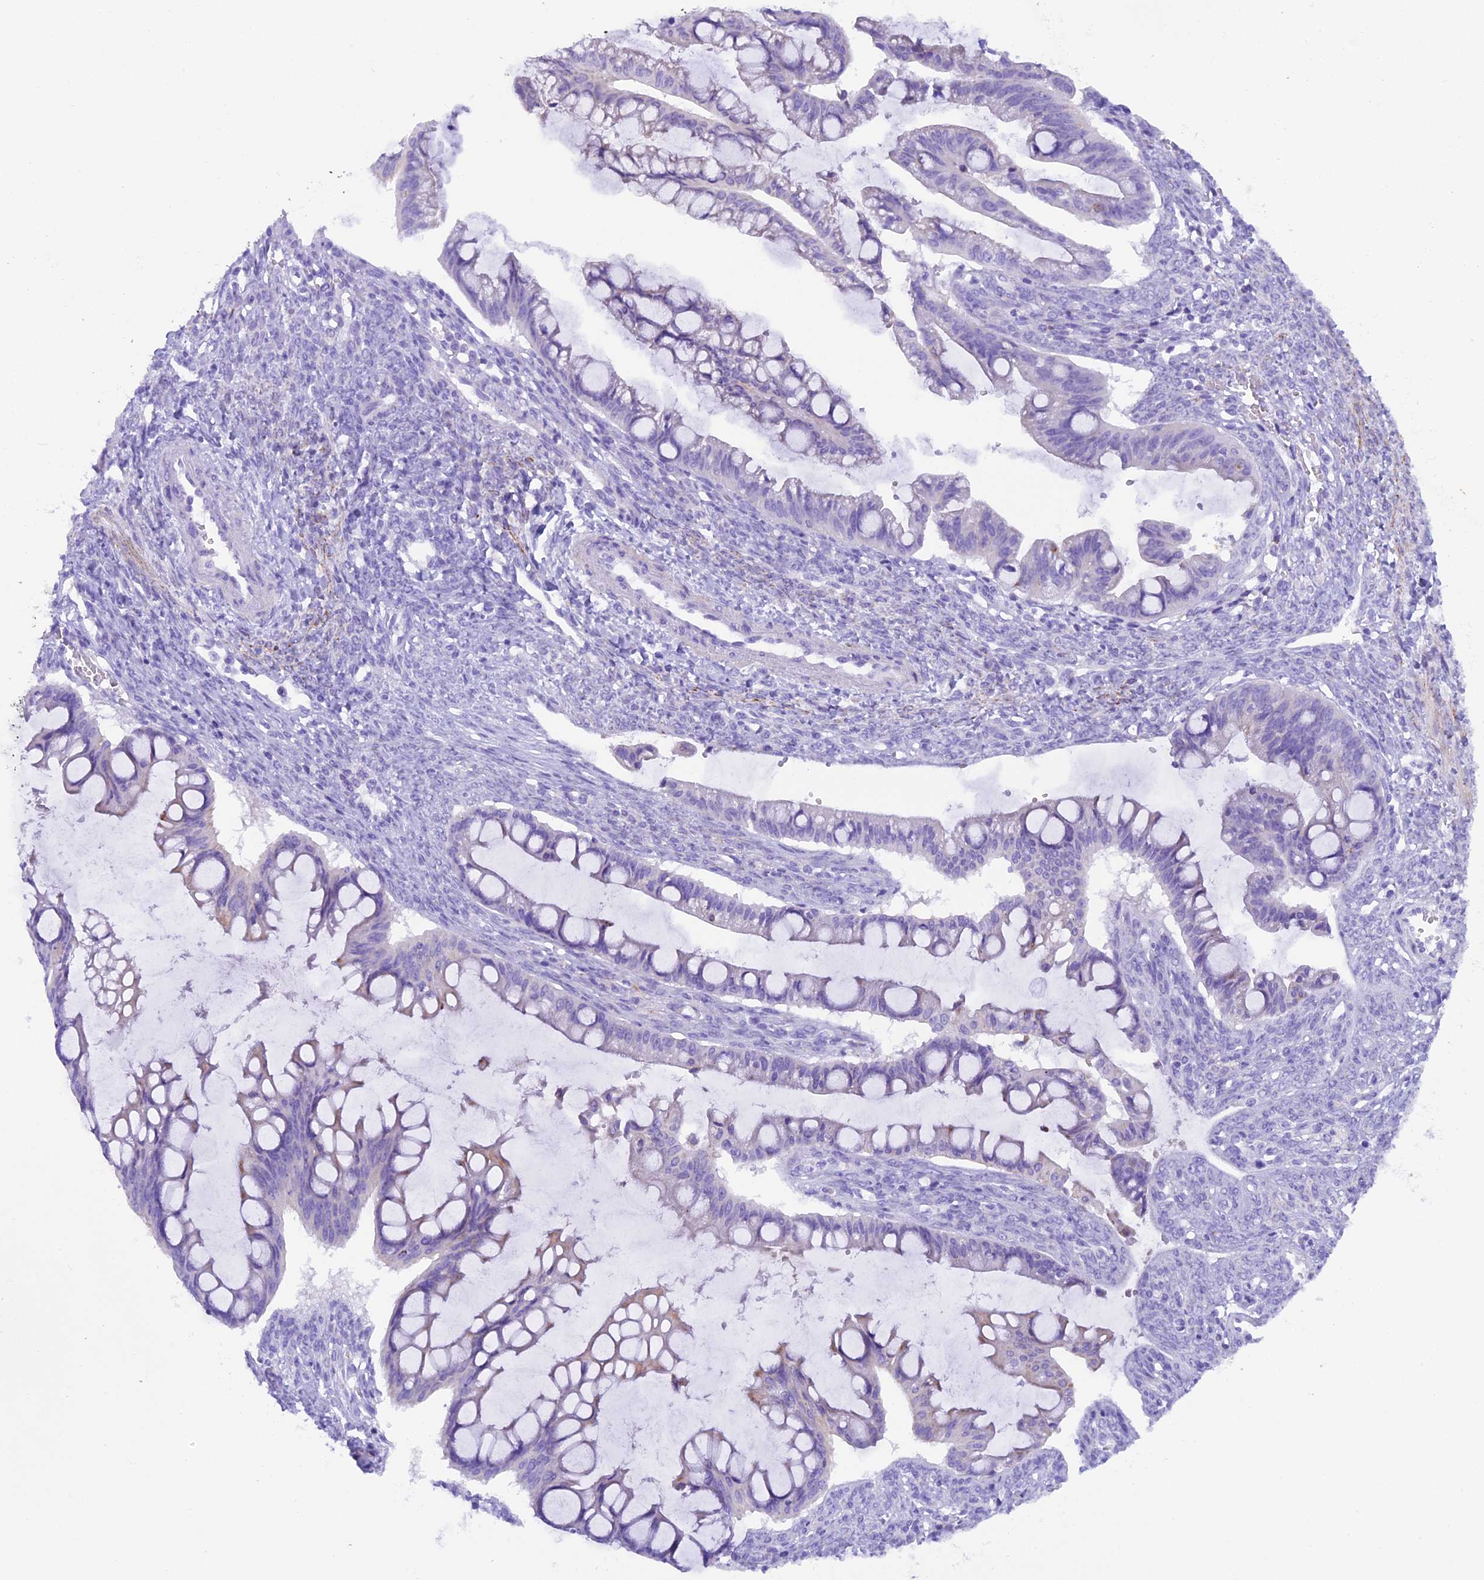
{"staining": {"intensity": "negative", "quantity": "none", "location": "none"}, "tissue": "ovarian cancer", "cell_type": "Tumor cells", "image_type": "cancer", "snomed": [{"axis": "morphology", "description": "Cystadenocarcinoma, mucinous, NOS"}, {"axis": "topography", "description": "Ovary"}], "caption": "Tumor cells show no significant staining in ovarian mucinous cystadenocarcinoma. (Brightfield microscopy of DAB (3,3'-diaminobenzidine) IHC at high magnification).", "gene": "RTTN", "patient": {"sex": "female", "age": 73}}